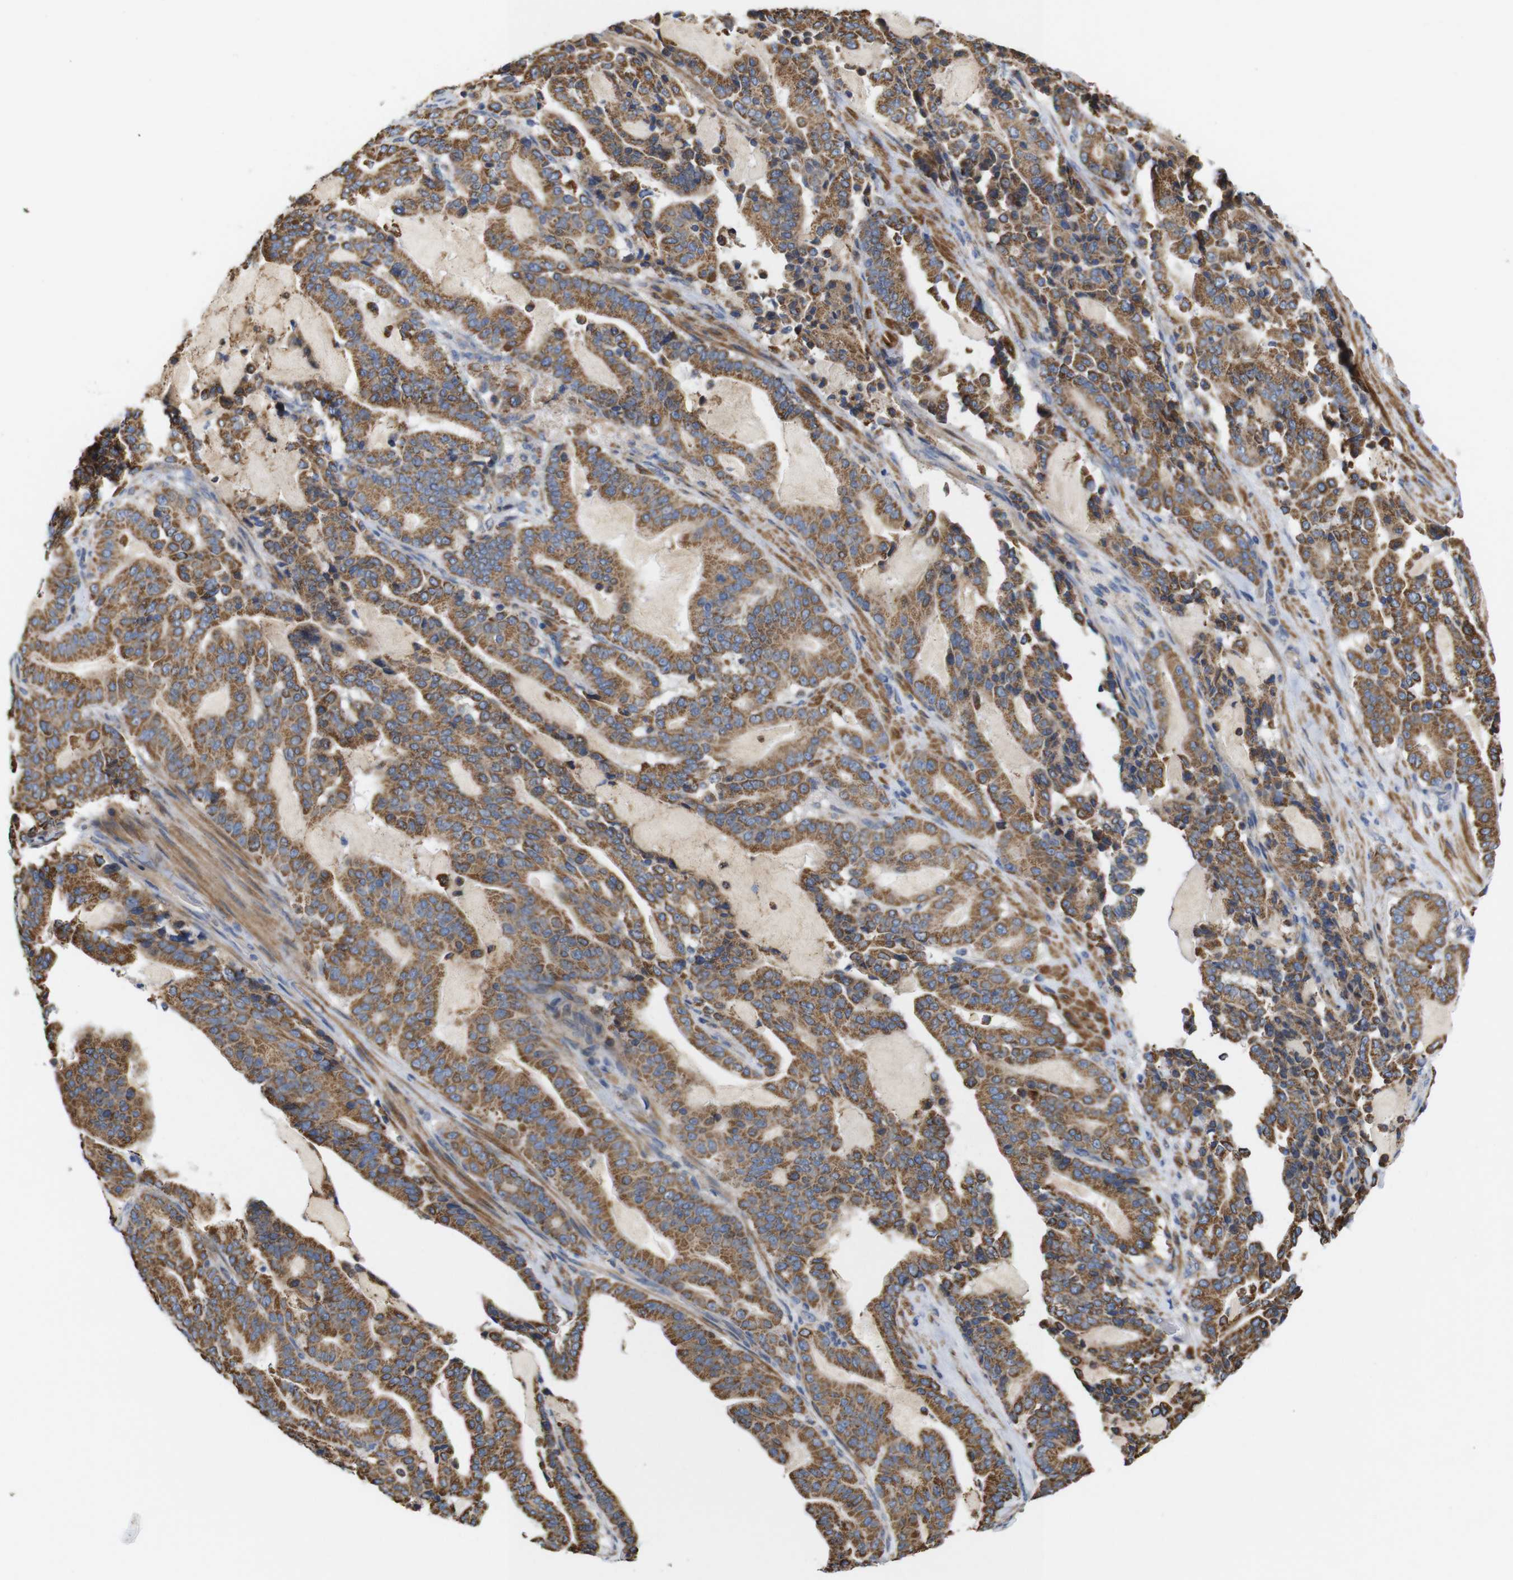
{"staining": {"intensity": "moderate", "quantity": ">75%", "location": "cytoplasmic/membranous"}, "tissue": "pancreatic cancer", "cell_type": "Tumor cells", "image_type": "cancer", "snomed": [{"axis": "morphology", "description": "Adenocarcinoma, NOS"}, {"axis": "topography", "description": "Pancreas"}], "caption": "Immunohistochemical staining of human pancreatic cancer exhibits medium levels of moderate cytoplasmic/membranous protein positivity in approximately >75% of tumor cells.", "gene": "FAM171B", "patient": {"sex": "male", "age": 63}}